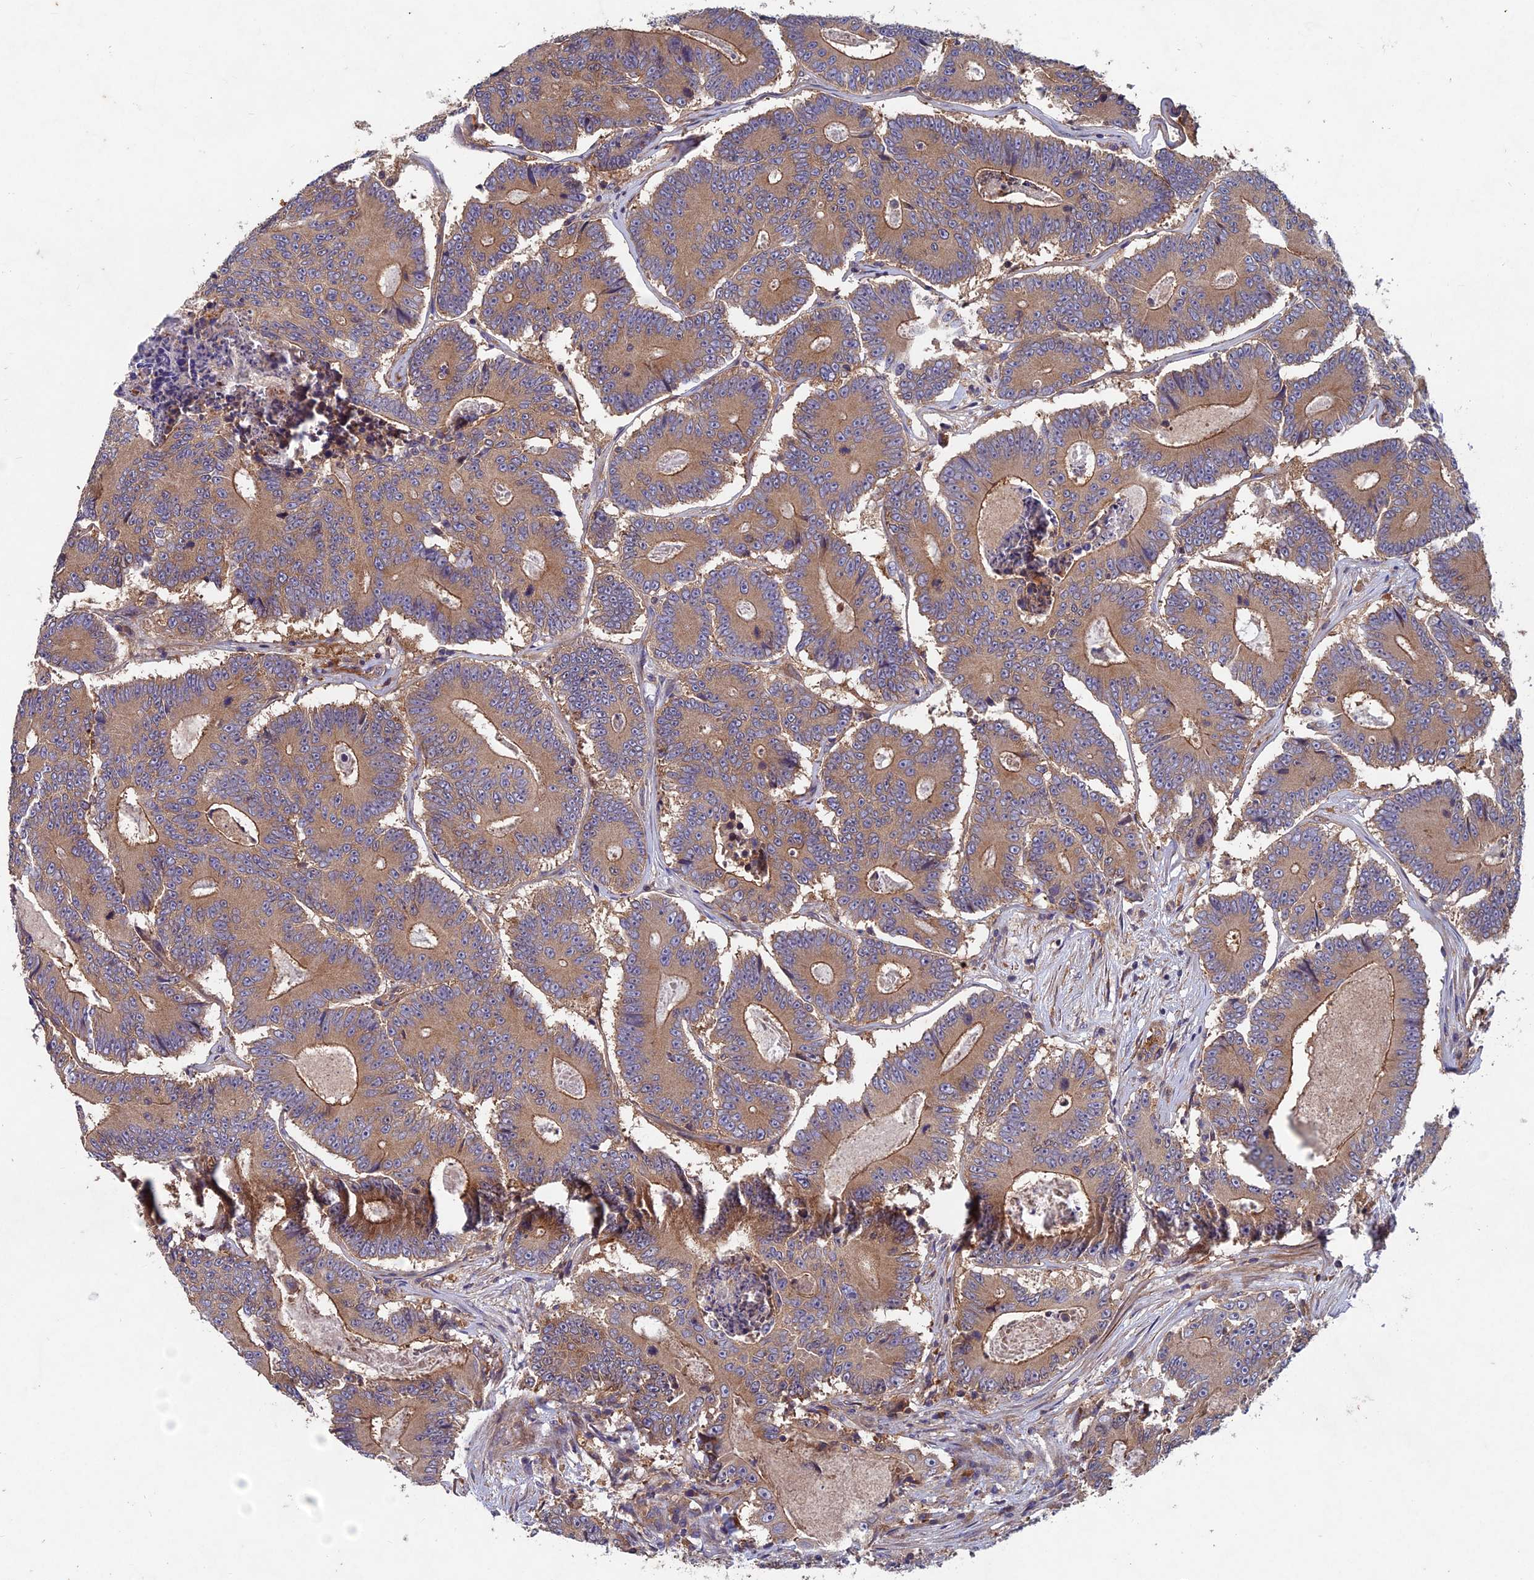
{"staining": {"intensity": "moderate", "quantity": ">75%", "location": "cytoplasmic/membranous"}, "tissue": "colorectal cancer", "cell_type": "Tumor cells", "image_type": "cancer", "snomed": [{"axis": "morphology", "description": "Adenocarcinoma, NOS"}, {"axis": "topography", "description": "Colon"}], "caption": "Brown immunohistochemical staining in colorectal adenocarcinoma exhibits moderate cytoplasmic/membranous positivity in about >75% of tumor cells.", "gene": "NCAPG", "patient": {"sex": "male", "age": 83}}